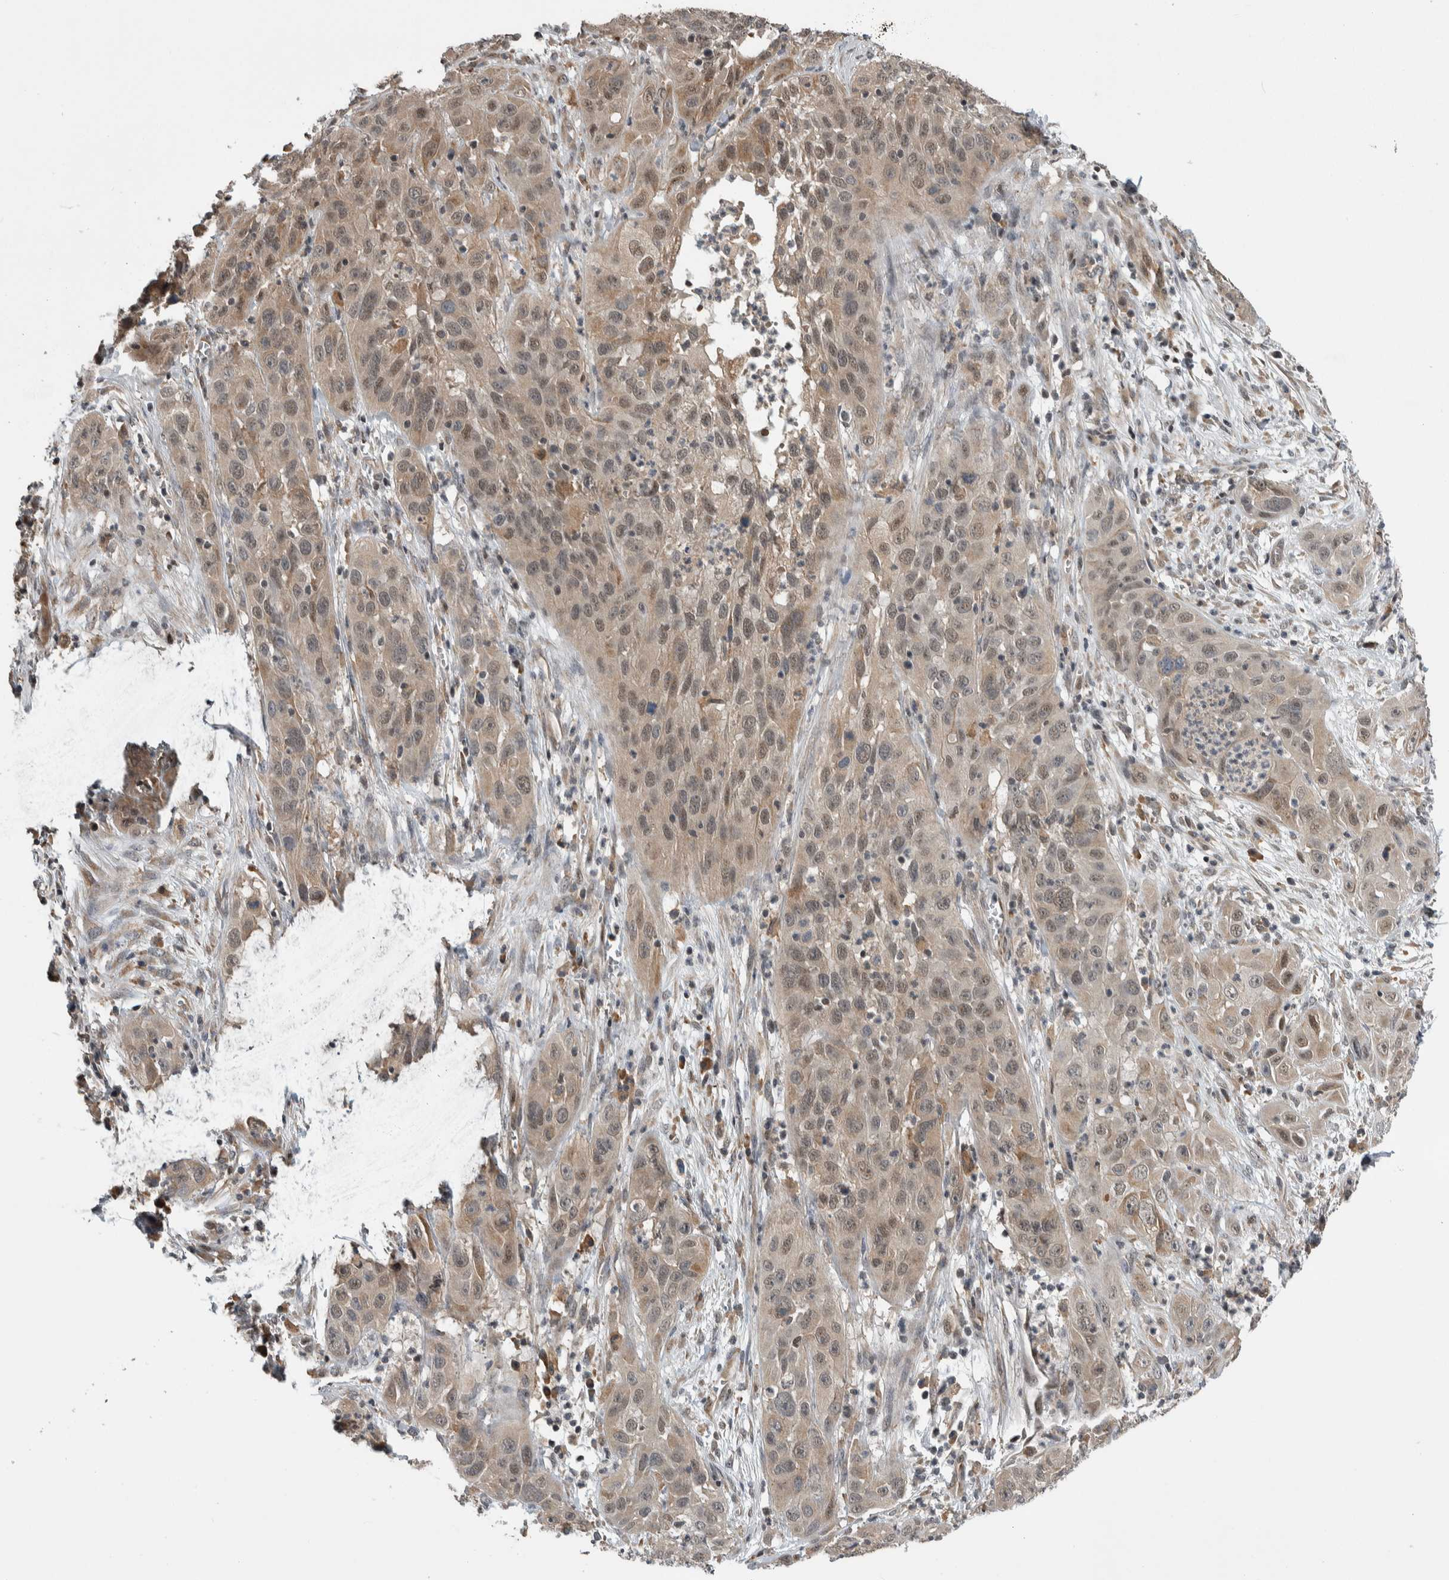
{"staining": {"intensity": "weak", "quantity": "25%-75%", "location": "cytoplasmic/membranous,nuclear"}, "tissue": "cervical cancer", "cell_type": "Tumor cells", "image_type": "cancer", "snomed": [{"axis": "morphology", "description": "Squamous cell carcinoma, NOS"}, {"axis": "topography", "description": "Cervix"}], "caption": "Cervical squamous cell carcinoma stained with a protein marker shows weak staining in tumor cells.", "gene": "PRDM4", "patient": {"sex": "female", "age": 32}}